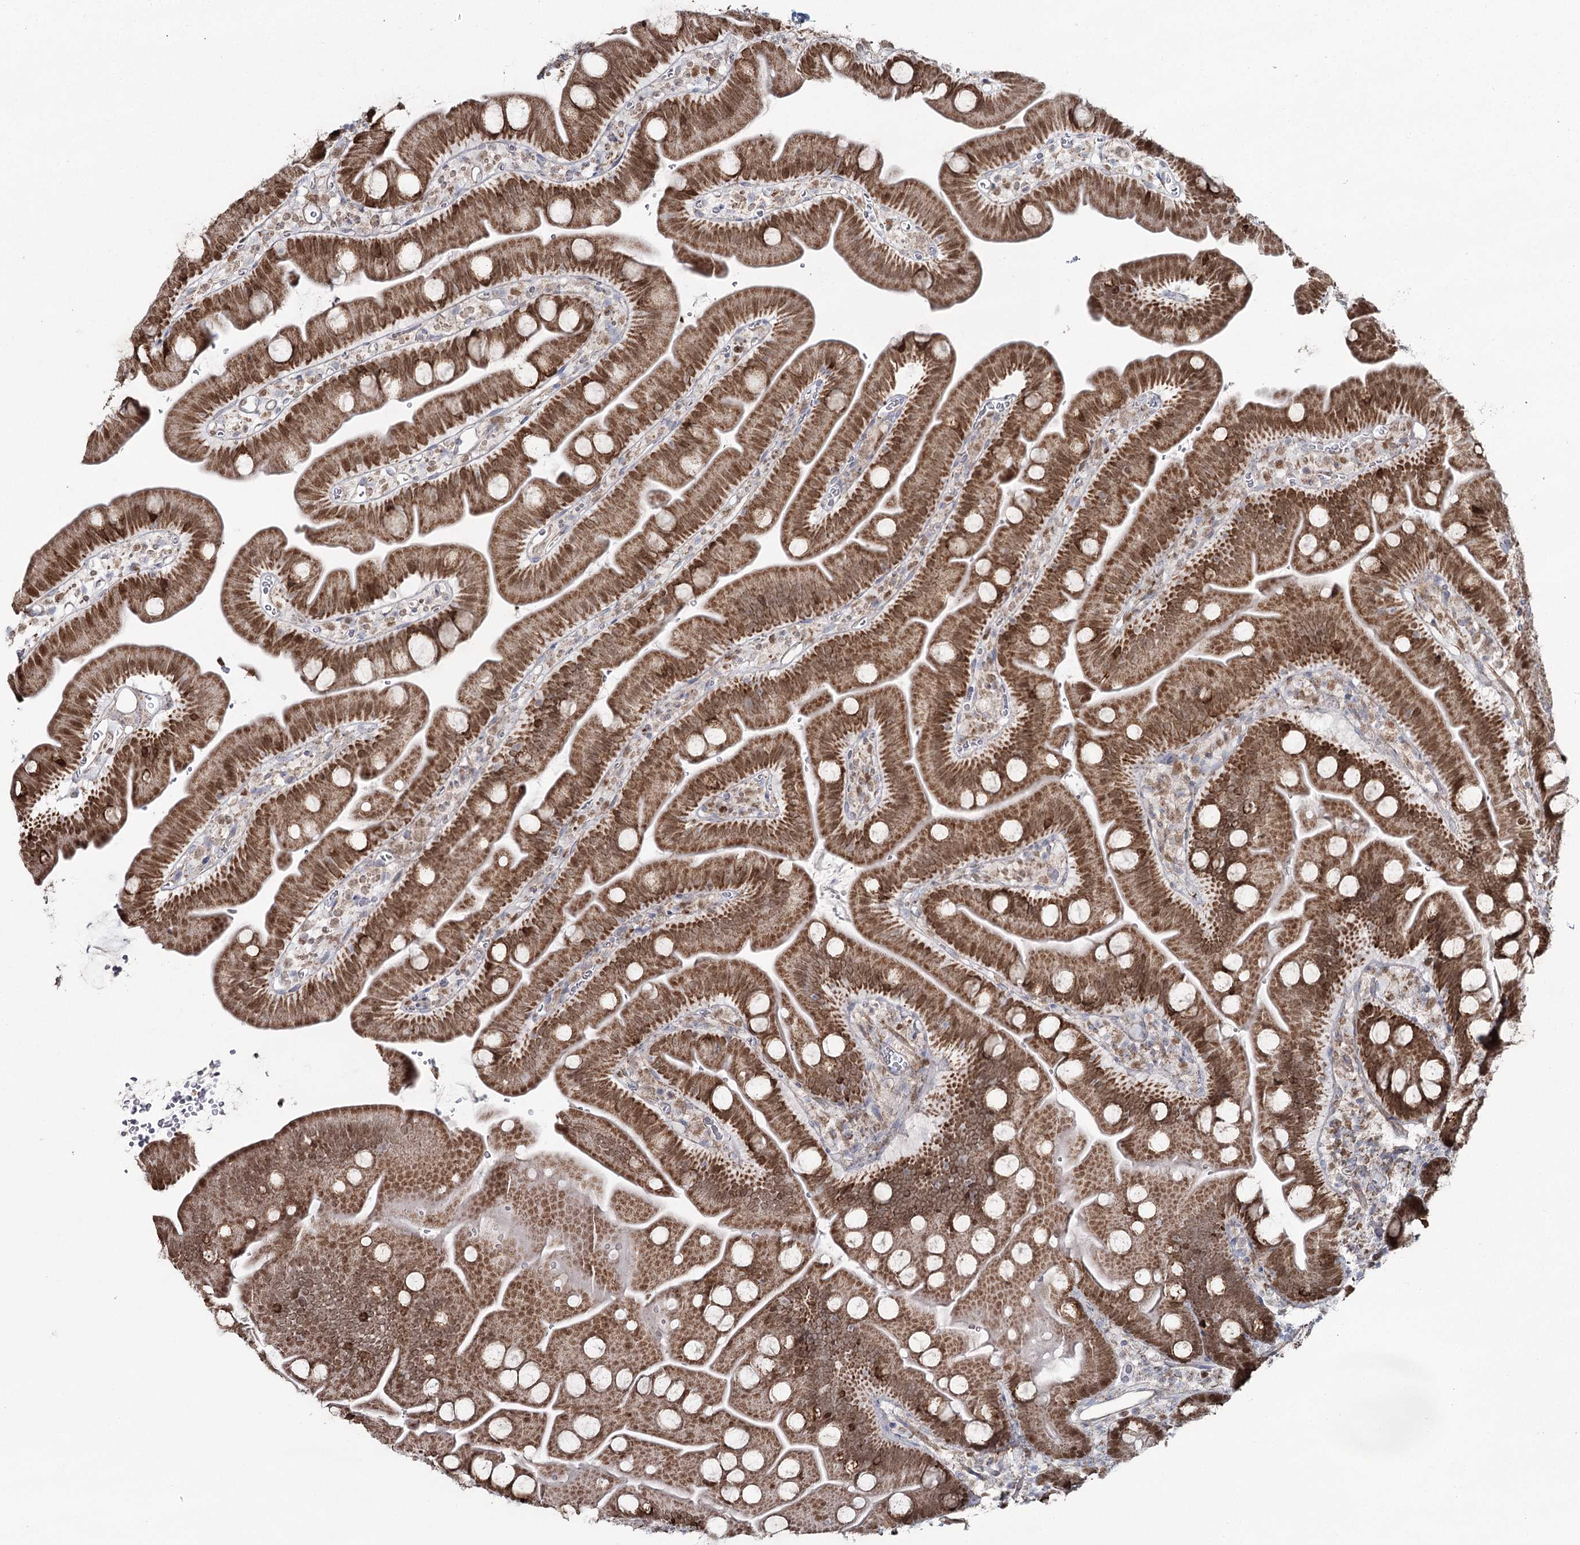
{"staining": {"intensity": "moderate", "quantity": ">75%", "location": "cytoplasmic/membranous,nuclear"}, "tissue": "small intestine", "cell_type": "Glandular cells", "image_type": "normal", "snomed": [{"axis": "morphology", "description": "Normal tissue, NOS"}, {"axis": "topography", "description": "Small intestine"}], "caption": "The image reveals immunohistochemical staining of normal small intestine. There is moderate cytoplasmic/membranous,nuclear staining is present in about >75% of glandular cells.", "gene": "PDHX", "patient": {"sex": "female", "age": 68}}